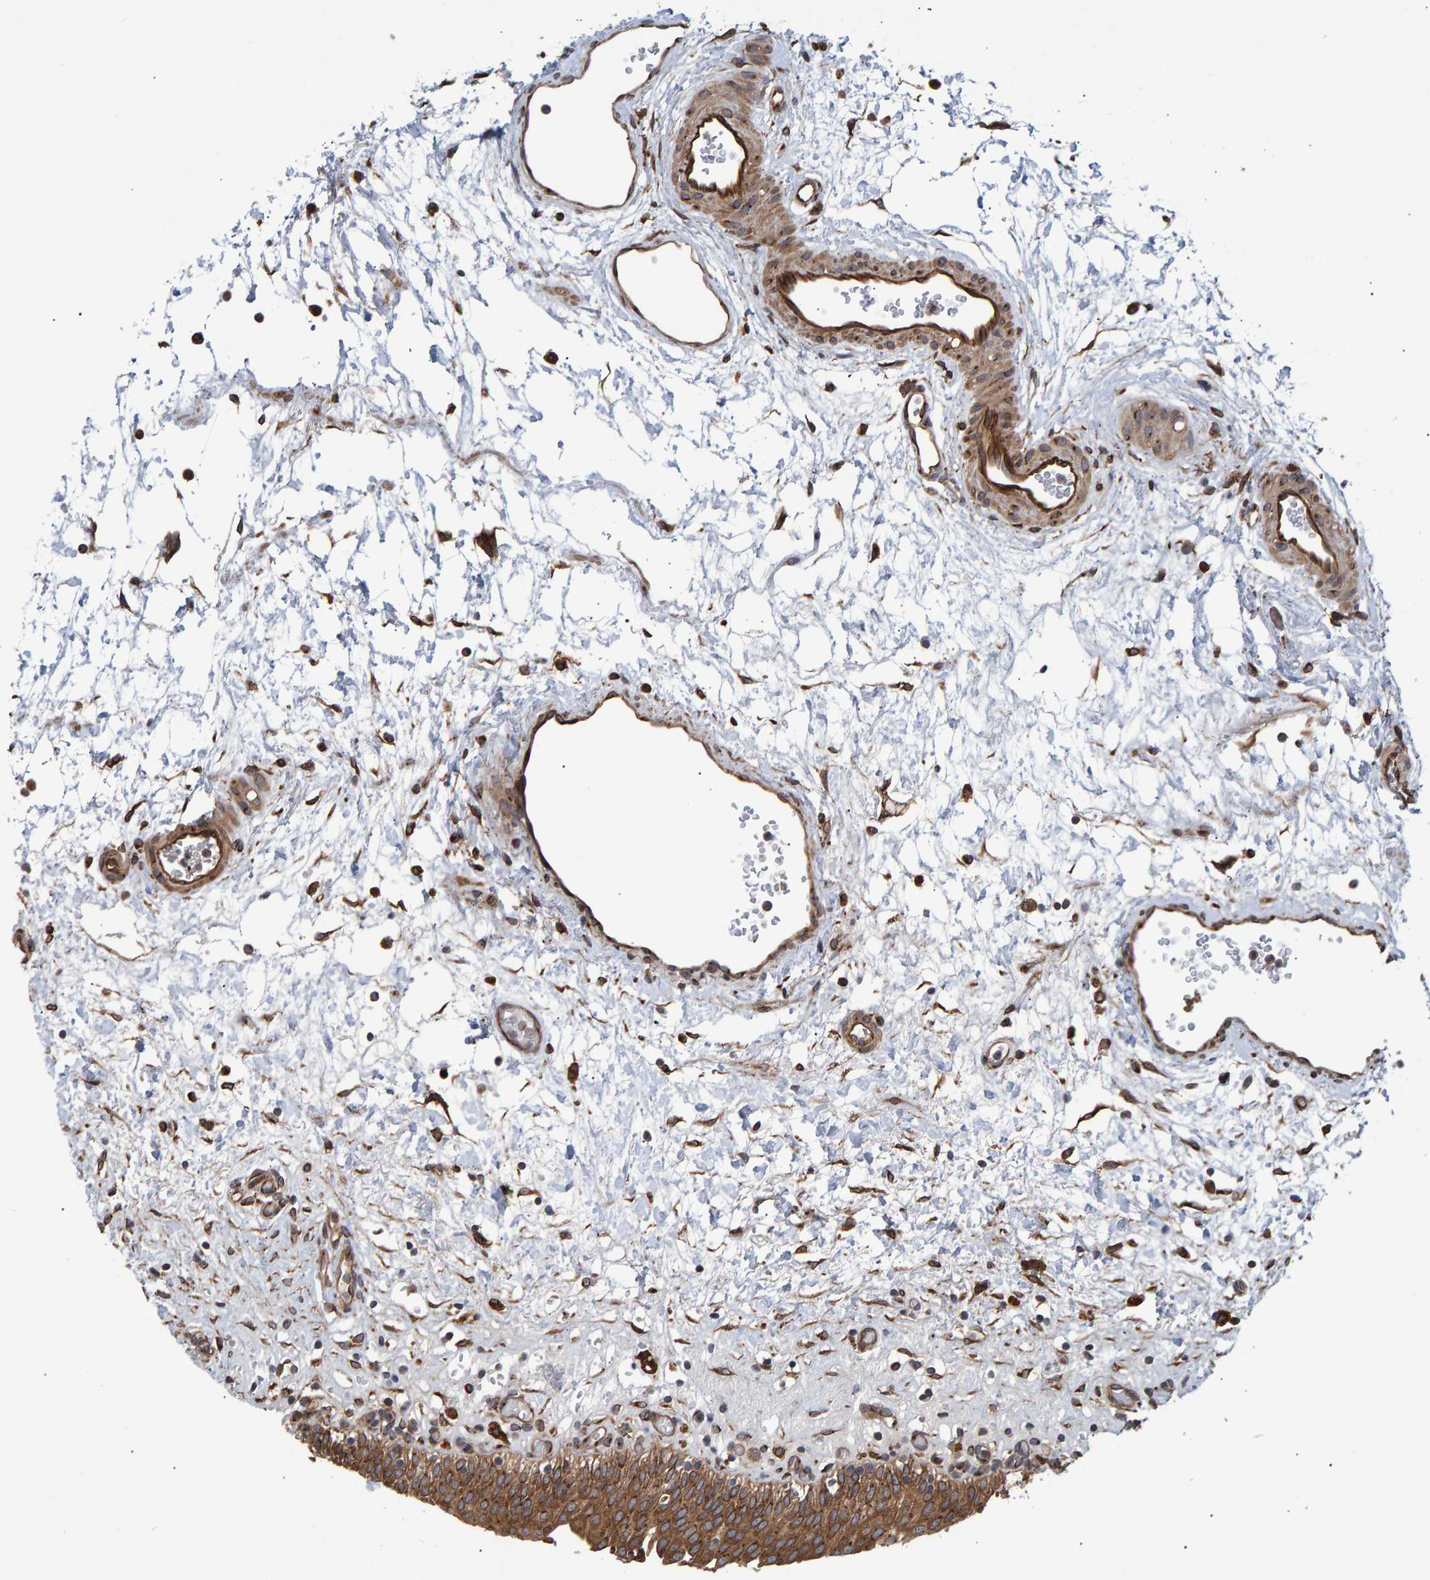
{"staining": {"intensity": "strong", "quantity": ">75%", "location": "cytoplasmic/membranous"}, "tissue": "urinary bladder", "cell_type": "Urothelial cells", "image_type": "normal", "snomed": [{"axis": "morphology", "description": "Urothelial carcinoma, High grade"}, {"axis": "topography", "description": "Urinary bladder"}], "caption": "Protein expression analysis of normal urinary bladder displays strong cytoplasmic/membranous expression in approximately >75% of urothelial cells.", "gene": "FAM117A", "patient": {"sex": "male", "age": 46}}